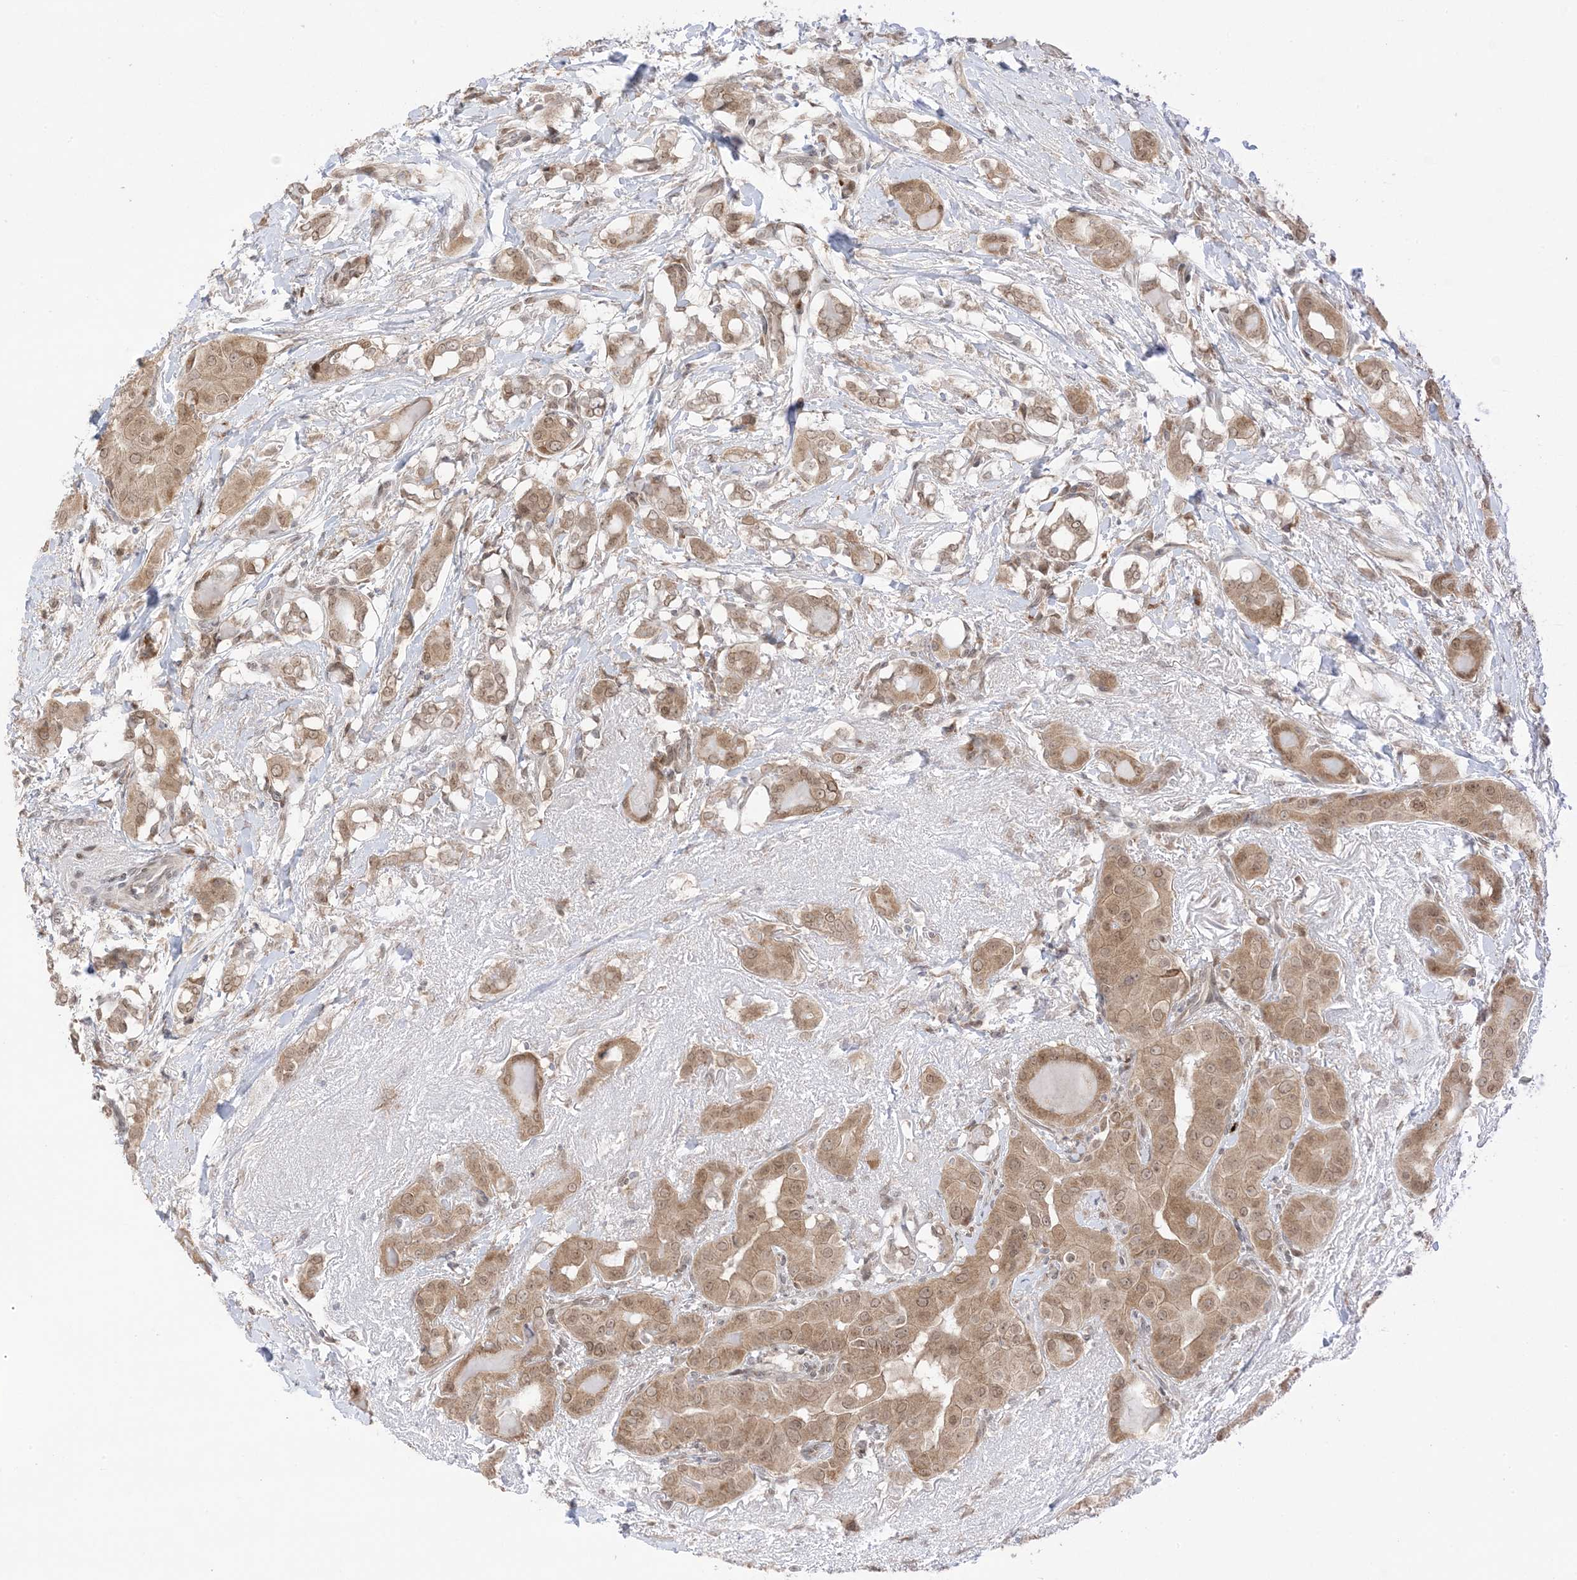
{"staining": {"intensity": "moderate", "quantity": ">75%", "location": "cytoplasmic/membranous,nuclear"}, "tissue": "thyroid cancer", "cell_type": "Tumor cells", "image_type": "cancer", "snomed": [{"axis": "morphology", "description": "Papillary adenocarcinoma, NOS"}, {"axis": "topography", "description": "Thyroid gland"}], "caption": "Papillary adenocarcinoma (thyroid) stained for a protein (brown) exhibits moderate cytoplasmic/membranous and nuclear positive staining in approximately >75% of tumor cells.", "gene": "UBE2E2", "patient": {"sex": "male", "age": 33}}